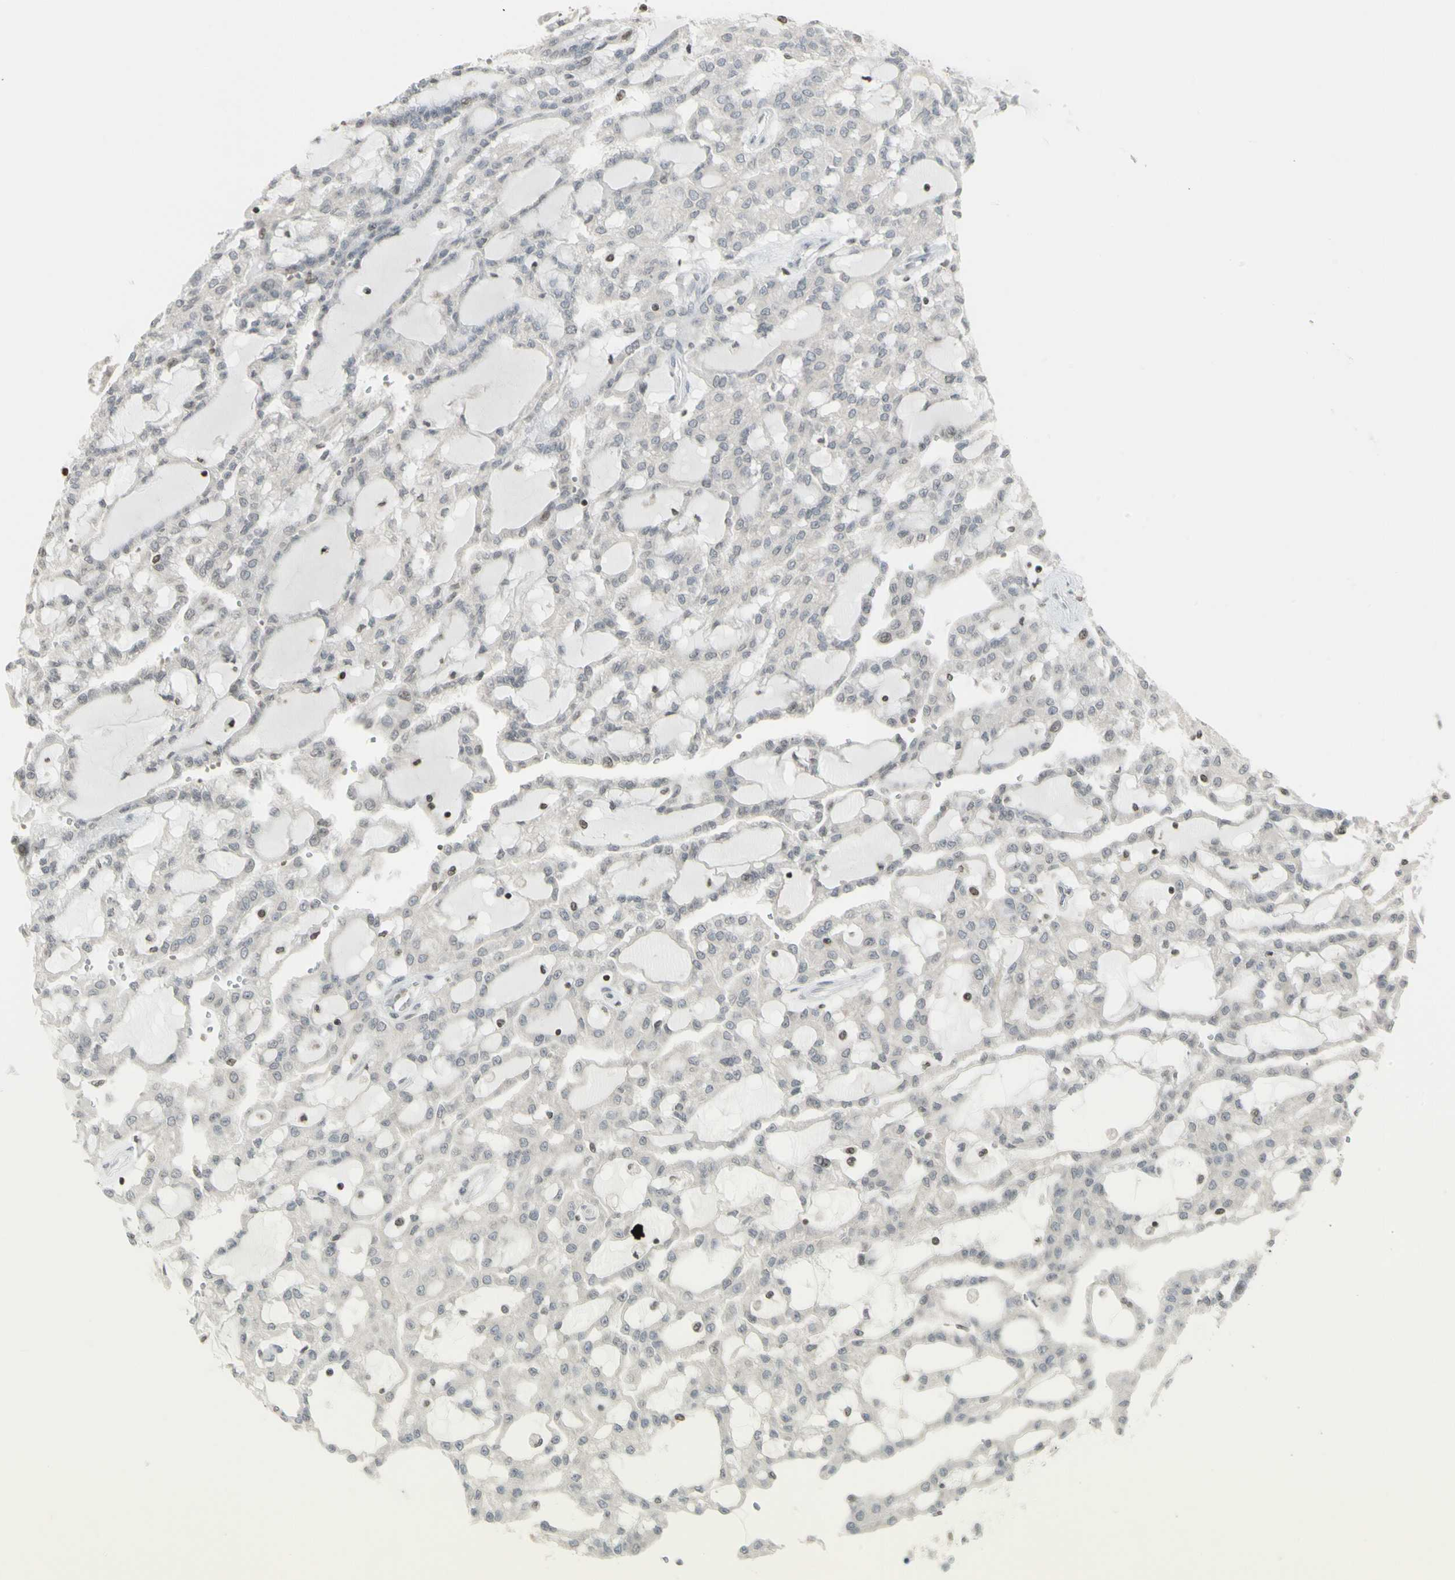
{"staining": {"intensity": "negative", "quantity": "none", "location": "none"}, "tissue": "renal cancer", "cell_type": "Tumor cells", "image_type": "cancer", "snomed": [{"axis": "morphology", "description": "Adenocarcinoma, NOS"}, {"axis": "topography", "description": "Kidney"}], "caption": "The photomicrograph reveals no staining of tumor cells in adenocarcinoma (renal). (Stains: DAB IHC with hematoxylin counter stain, Microscopy: brightfield microscopy at high magnification).", "gene": "MUC5AC", "patient": {"sex": "male", "age": 63}}